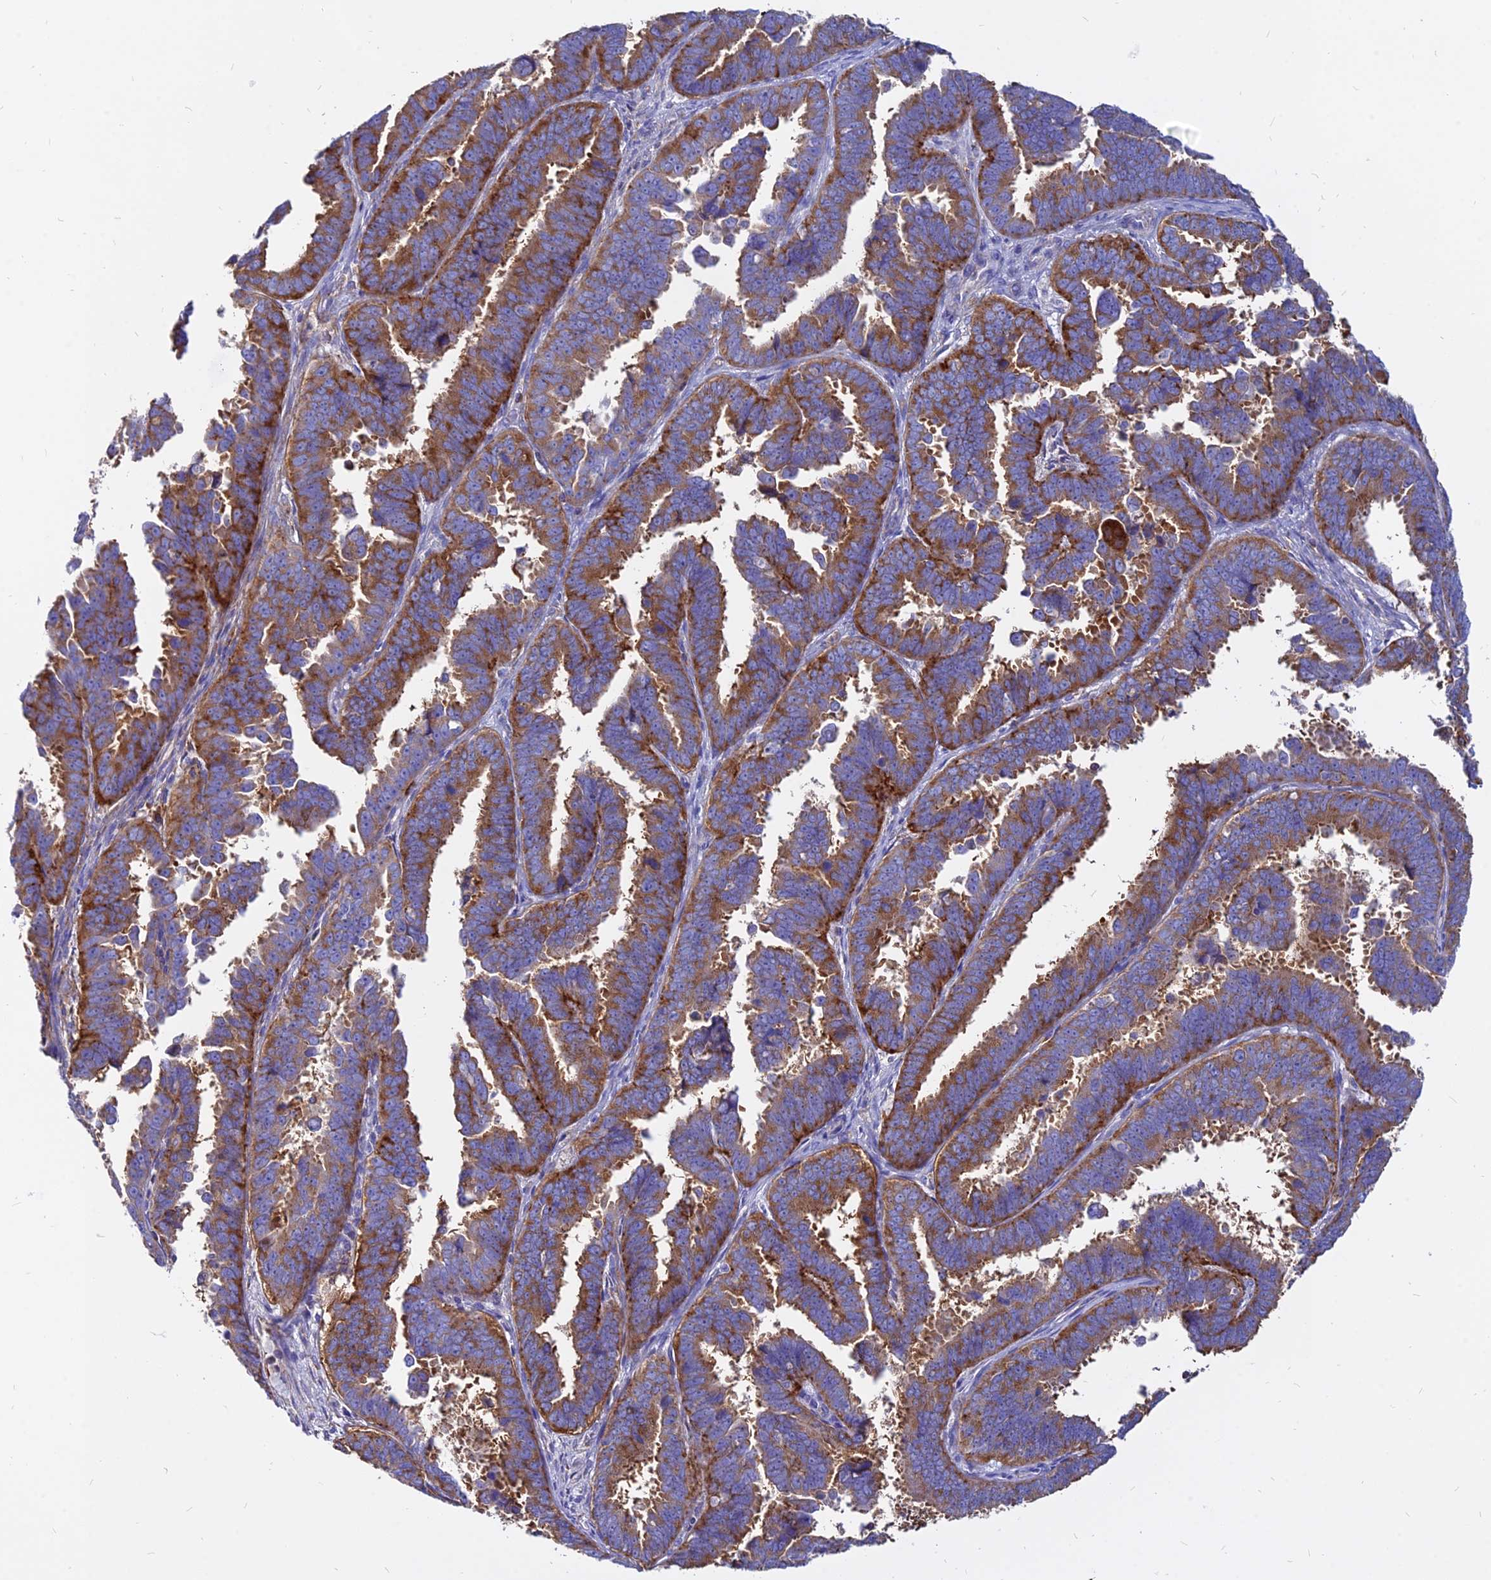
{"staining": {"intensity": "strong", "quantity": ">75%", "location": "cytoplasmic/membranous"}, "tissue": "endometrial cancer", "cell_type": "Tumor cells", "image_type": "cancer", "snomed": [{"axis": "morphology", "description": "Adenocarcinoma, NOS"}, {"axis": "topography", "description": "Endometrium"}], "caption": "Immunohistochemistry (IHC) of human endometrial cancer (adenocarcinoma) displays high levels of strong cytoplasmic/membranous positivity in approximately >75% of tumor cells.", "gene": "AGTRAP", "patient": {"sex": "female", "age": 75}}